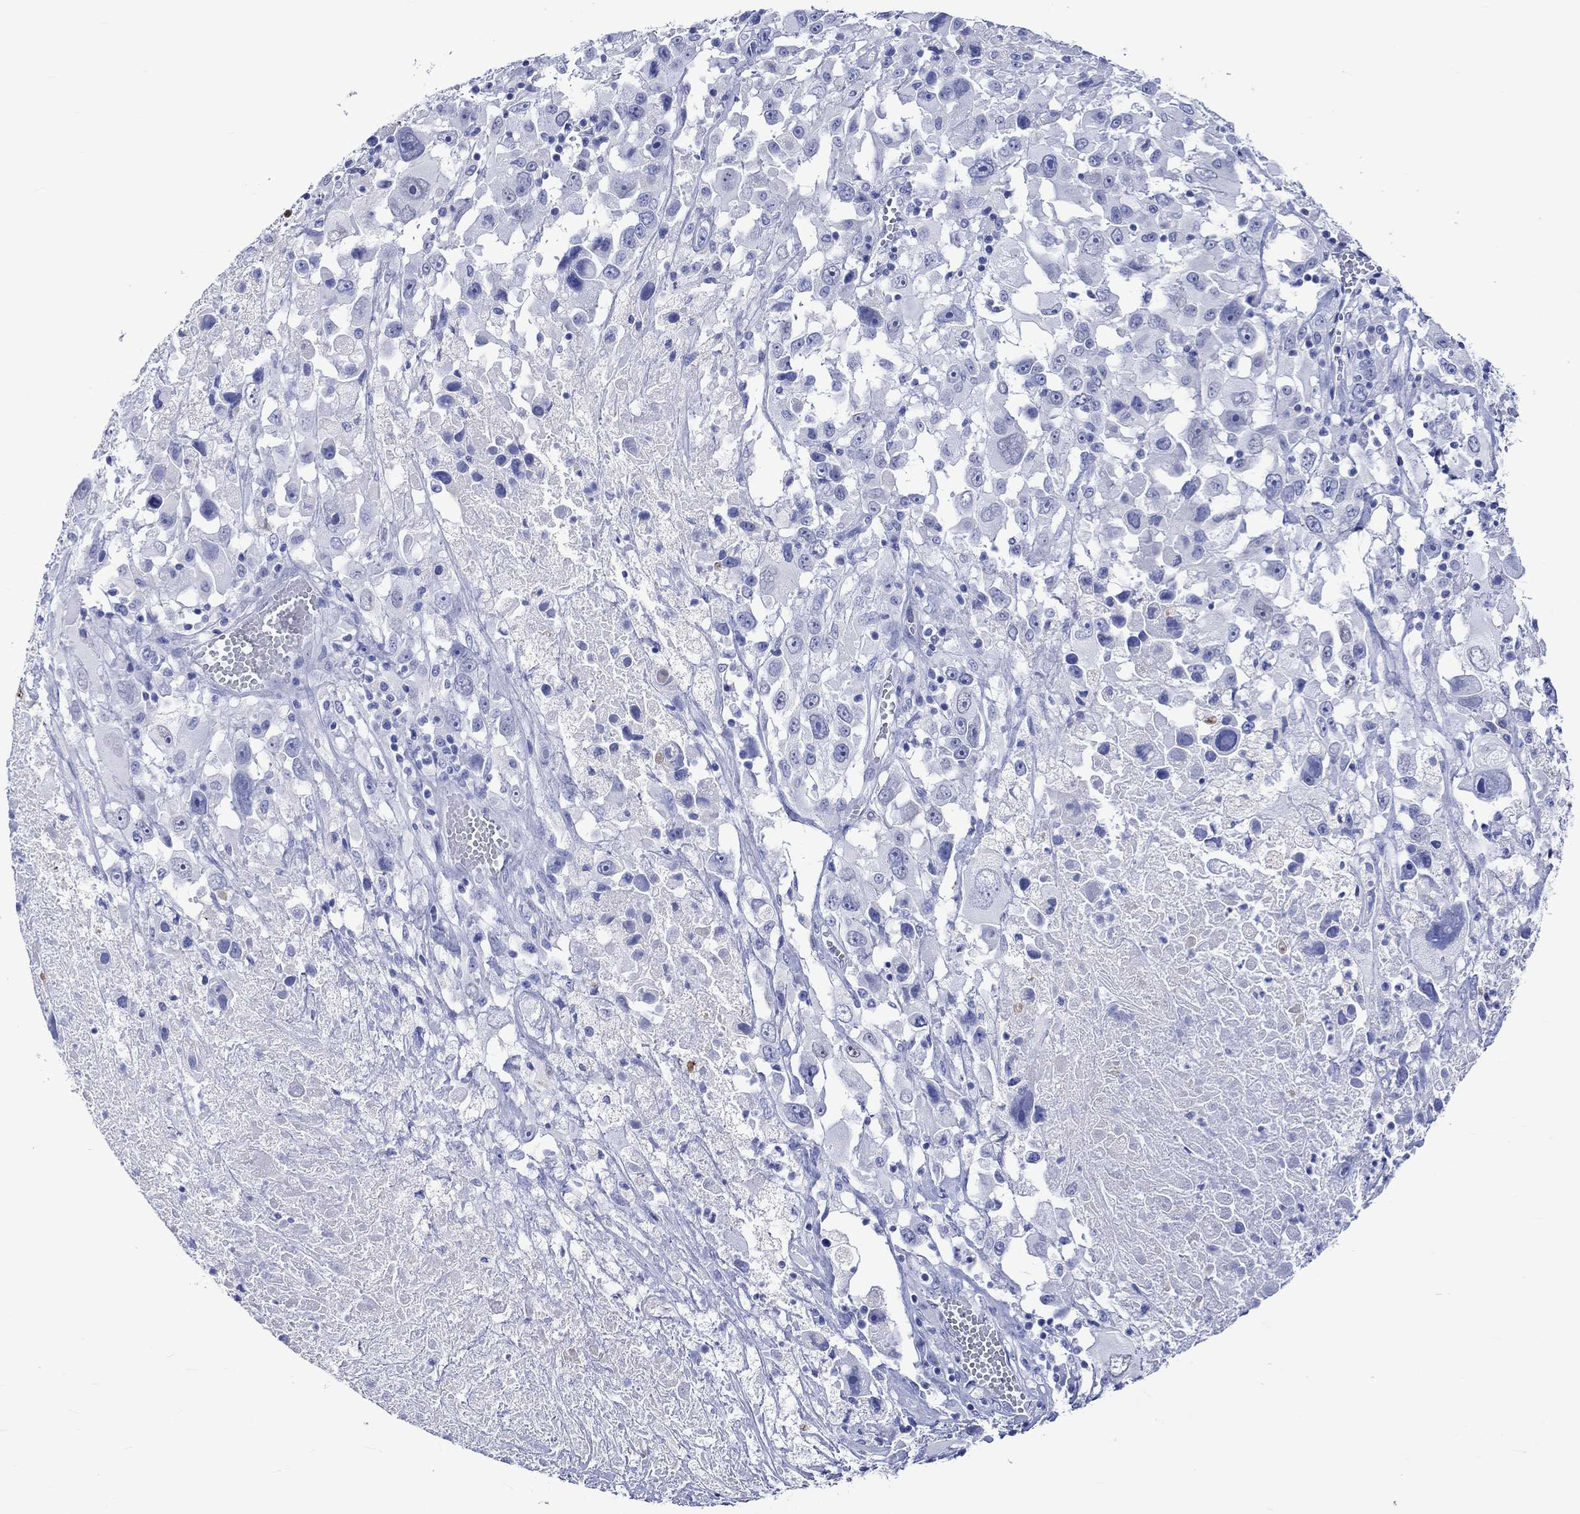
{"staining": {"intensity": "negative", "quantity": "none", "location": "none"}, "tissue": "melanoma", "cell_type": "Tumor cells", "image_type": "cancer", "snomed": [{"axis": "morphology", "description": "Malignant melanoma, Metastatic site"}, {"axis": "topography", "description": "Lymph node"}], "caption": "Malignant melanoma (metastatic site) stained for a protein using immunohistochemistry displays no staining tumor cells.", "gene": "KLHL33", "patient": {"sex": "male", "age": 50}}